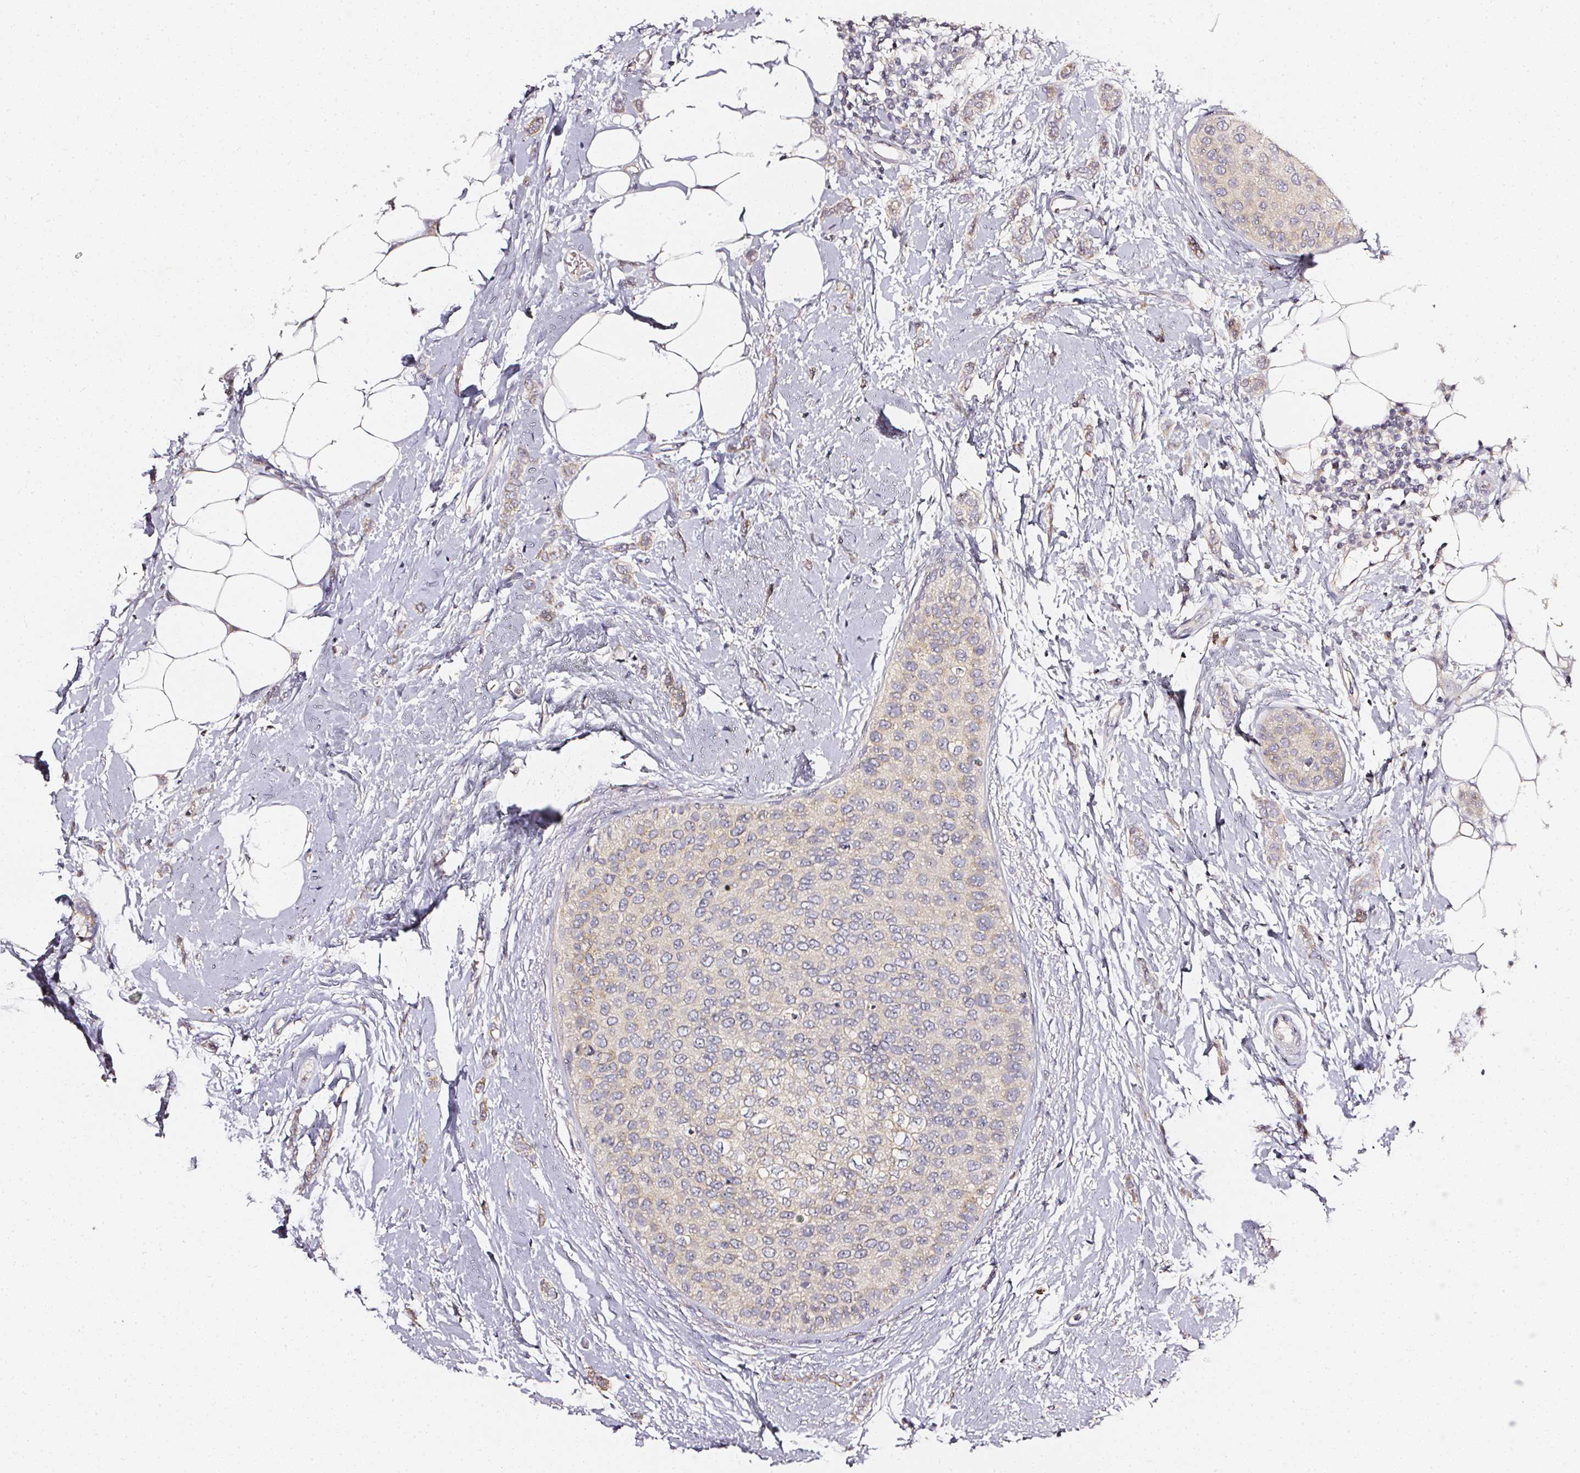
{"staining": {"intensity": "weak", "quantity": "<25%", "location": "cytoplasmic/membranous"}, "tissue": "breast cancer", "cell_type": "Tumor cells", "image_type": "cancer", "snomed": [{"axis": "morphology", "description": "Duct carcinoma"}, {"axis": "topography", "description": "Breast"}], "caption": "This is a photomicrograph of immunohistochemistry staining of breast intraductal carcinoma, which shows no positivity in tumor cells. The staining is performed using DAB brown chromogen with nuclei counter-stained in using hematoxylin.", "gene": "NTRK1", "patient": {"sex": "female", "age": 72}}